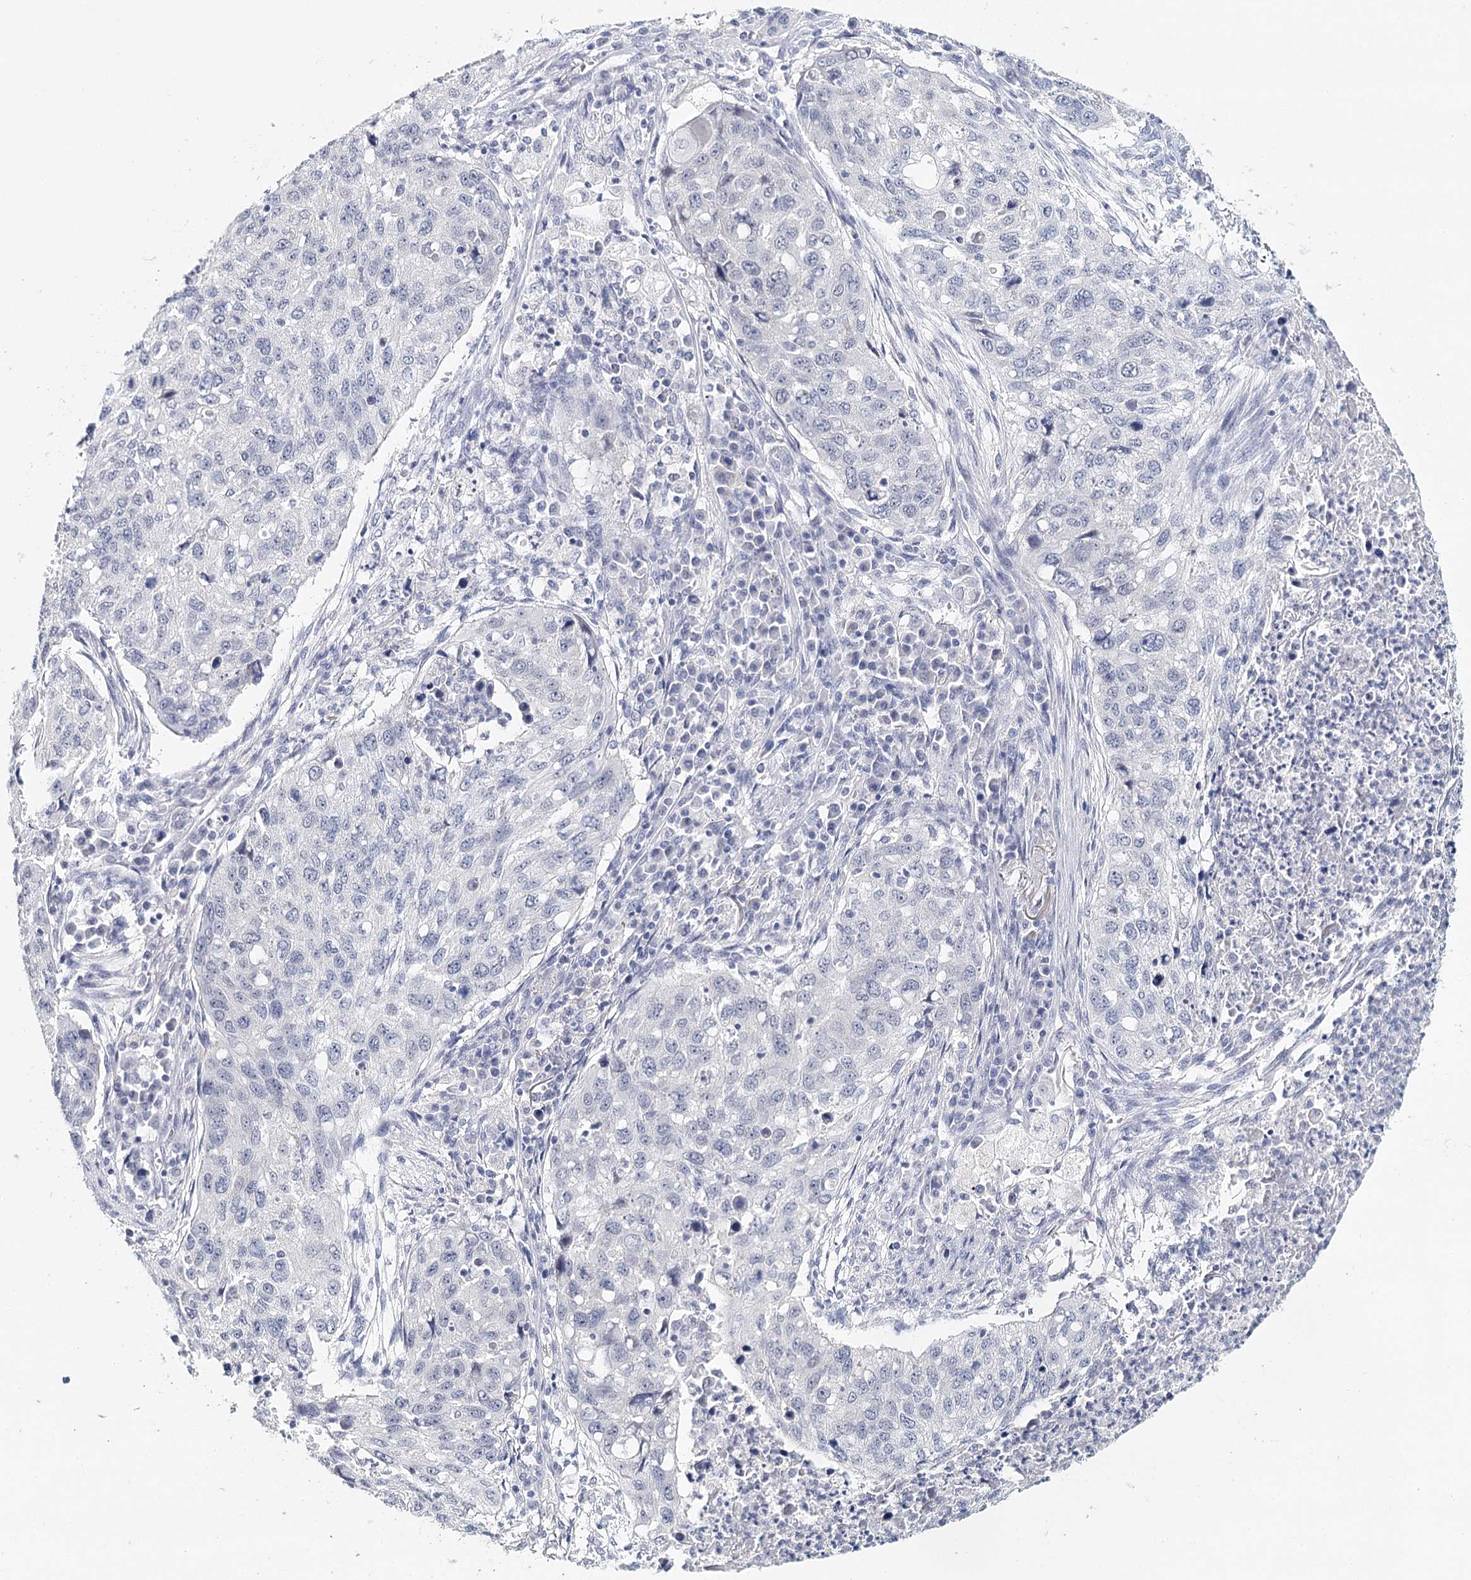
{"staining": {"intensity": "negative", "quantity": "none", "location": "none"}, "tissue": "lung cancer", "cell_type": "Tumor cells", "image_type": "cancer", "snomed": [{"axis": "morphology", "description": "Squamous cell carcinoma, NOS"}, {"axis": "topography", "description": "Lung"}], "caption": "High power microscopy micrograph of an IHC histopathology image of lung cancer, revealing no significant staining in tumor cells.", "gene": "HSPA4L", "patient": {"sex": "female", "age": 63}}